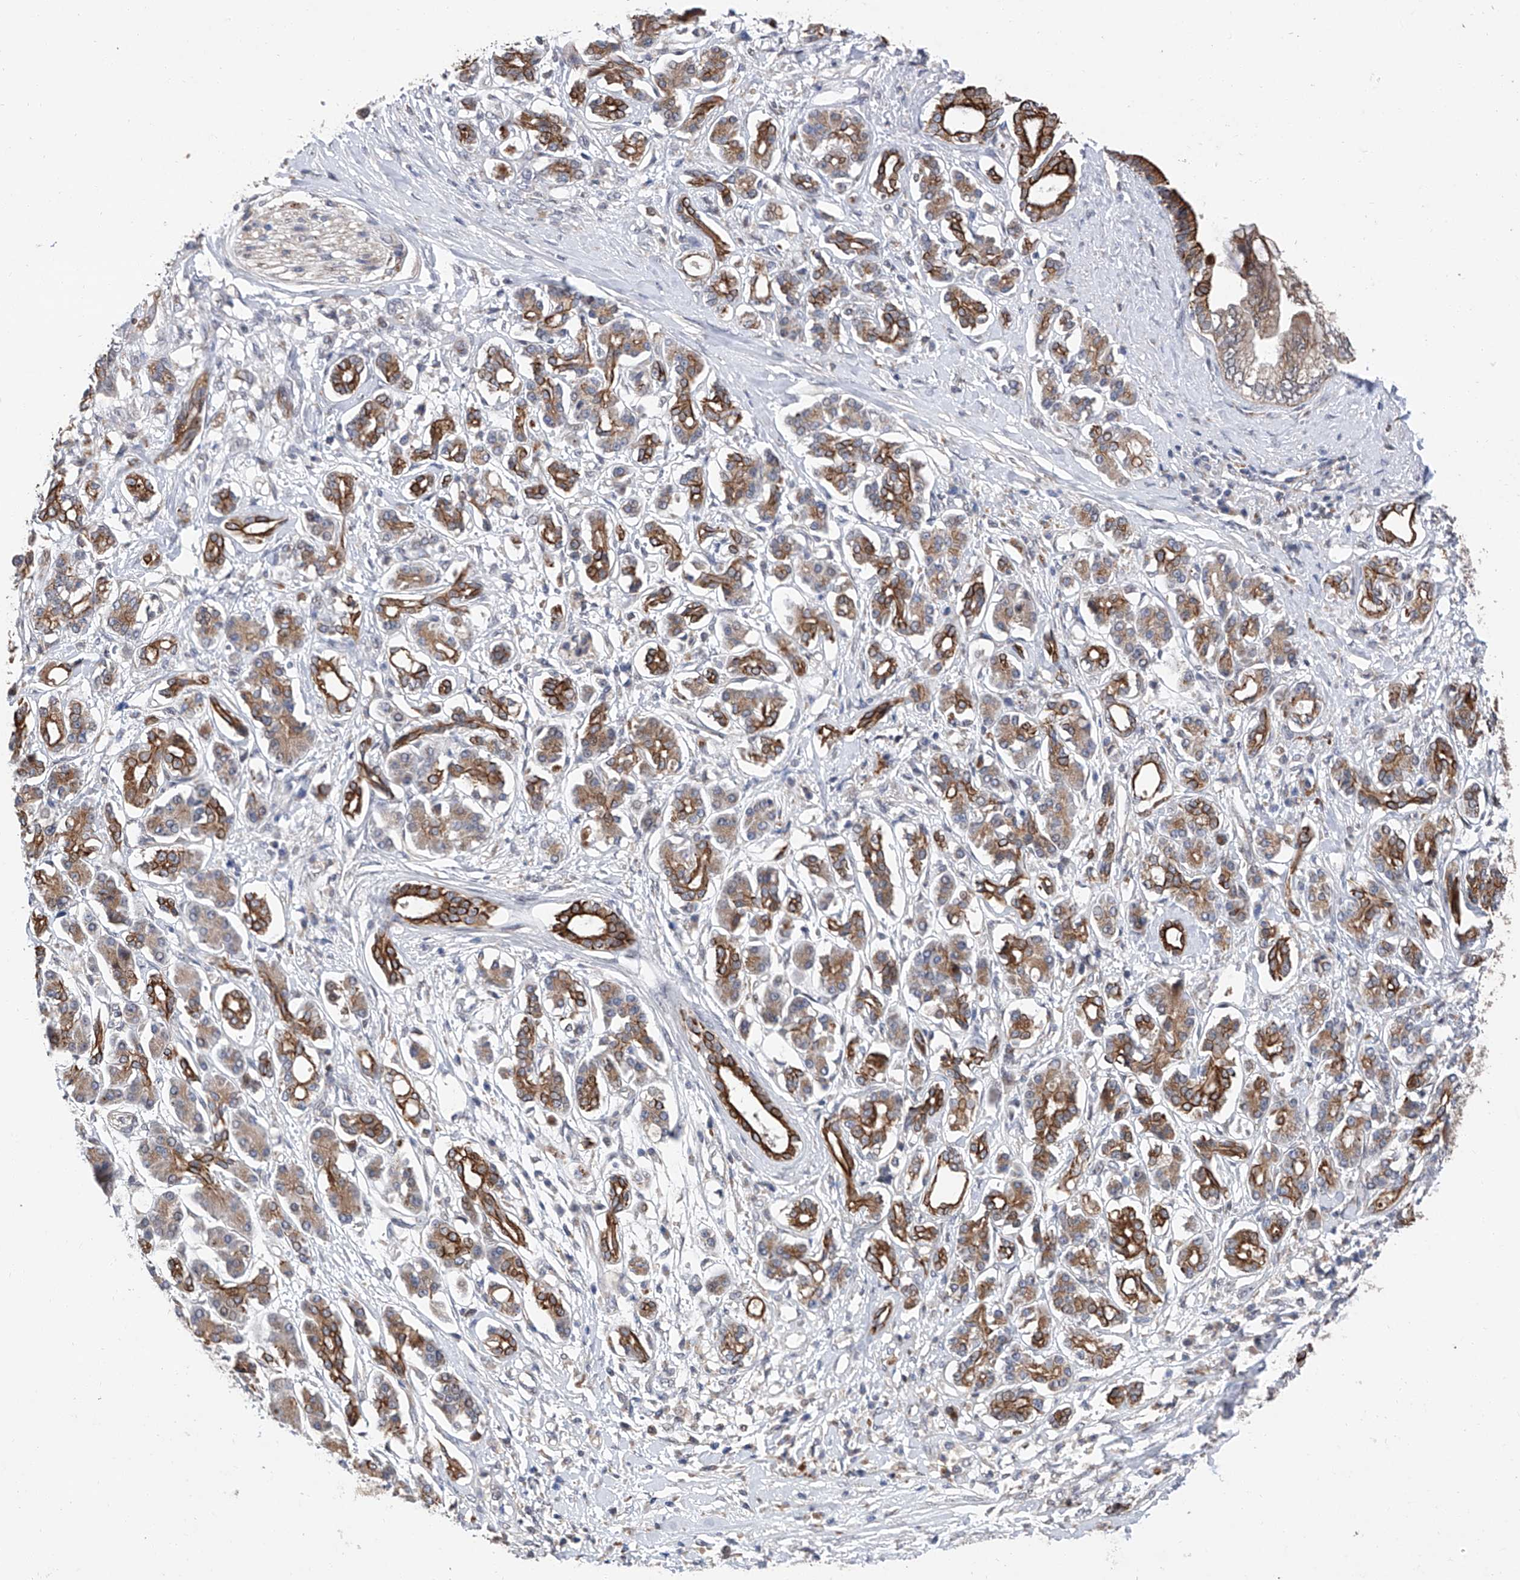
{"staining": {"intensity": "strong", "quantity": "25%-75%", "location": "cytoplasmic/membranous"}, "tissue": "pancreatic cancer", "cell_type": "Tumor cells", "image_type": "cancer", "snomed": [{"axis": "morphology", "description": "Adenocarcinoma, NOS"}, {"axis": "topography", "description": "Pancreas"}], "caption": "Immunohistochemistry histopathology image of neoplastic tissue: human pancreatic cancer stained using IHC reveals high levels of strong protein expression localized specifically in the cytoplasmic/membranous of tumor cells, appearing as a cytoplasmic/membranous brown color.", "gene": "FARP2", "patient": {"sex": "female", "age": 56}}